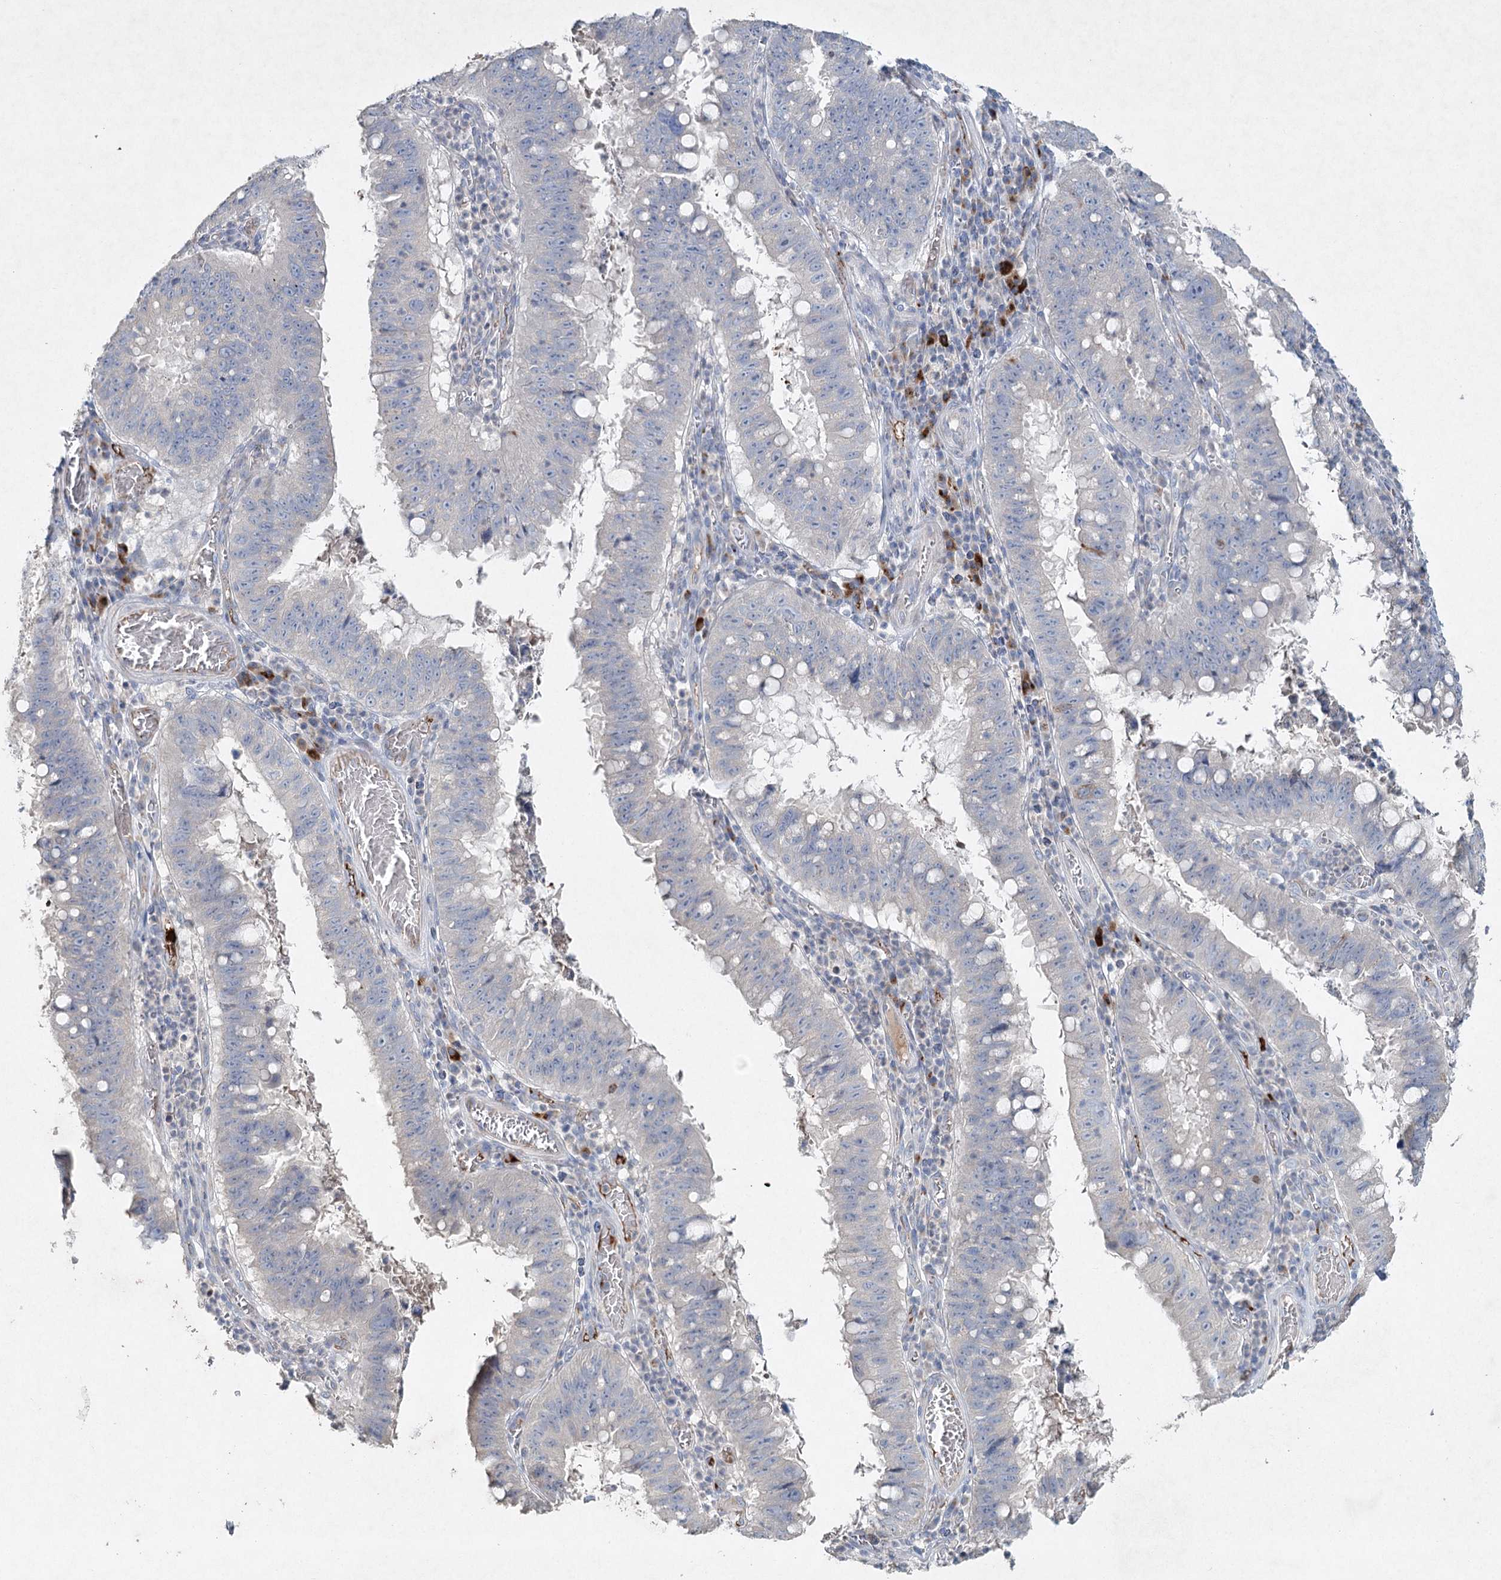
{"staining": {"intensity": "negative", "quantity": "none", "location": "none"}, "tissue": "stomach cancer", "cell_type": "Tumor cells", "image_type": "cancer", "snomed": [{"axis": "morphology", "description": "Adenocarcinoma, NOS"}, {"axis": "topography", "description": "Stomach"}], "caption": "The micrograph reveals no significant expression in tumor cells of stomach adenocarcinoma. Brightfield microscopy of IHC stained with DAB (brown) and hematoxylin (blue), captured at high magnification.", "gene": "RFX6", "patient": {"sex": "male", "age": 59}}